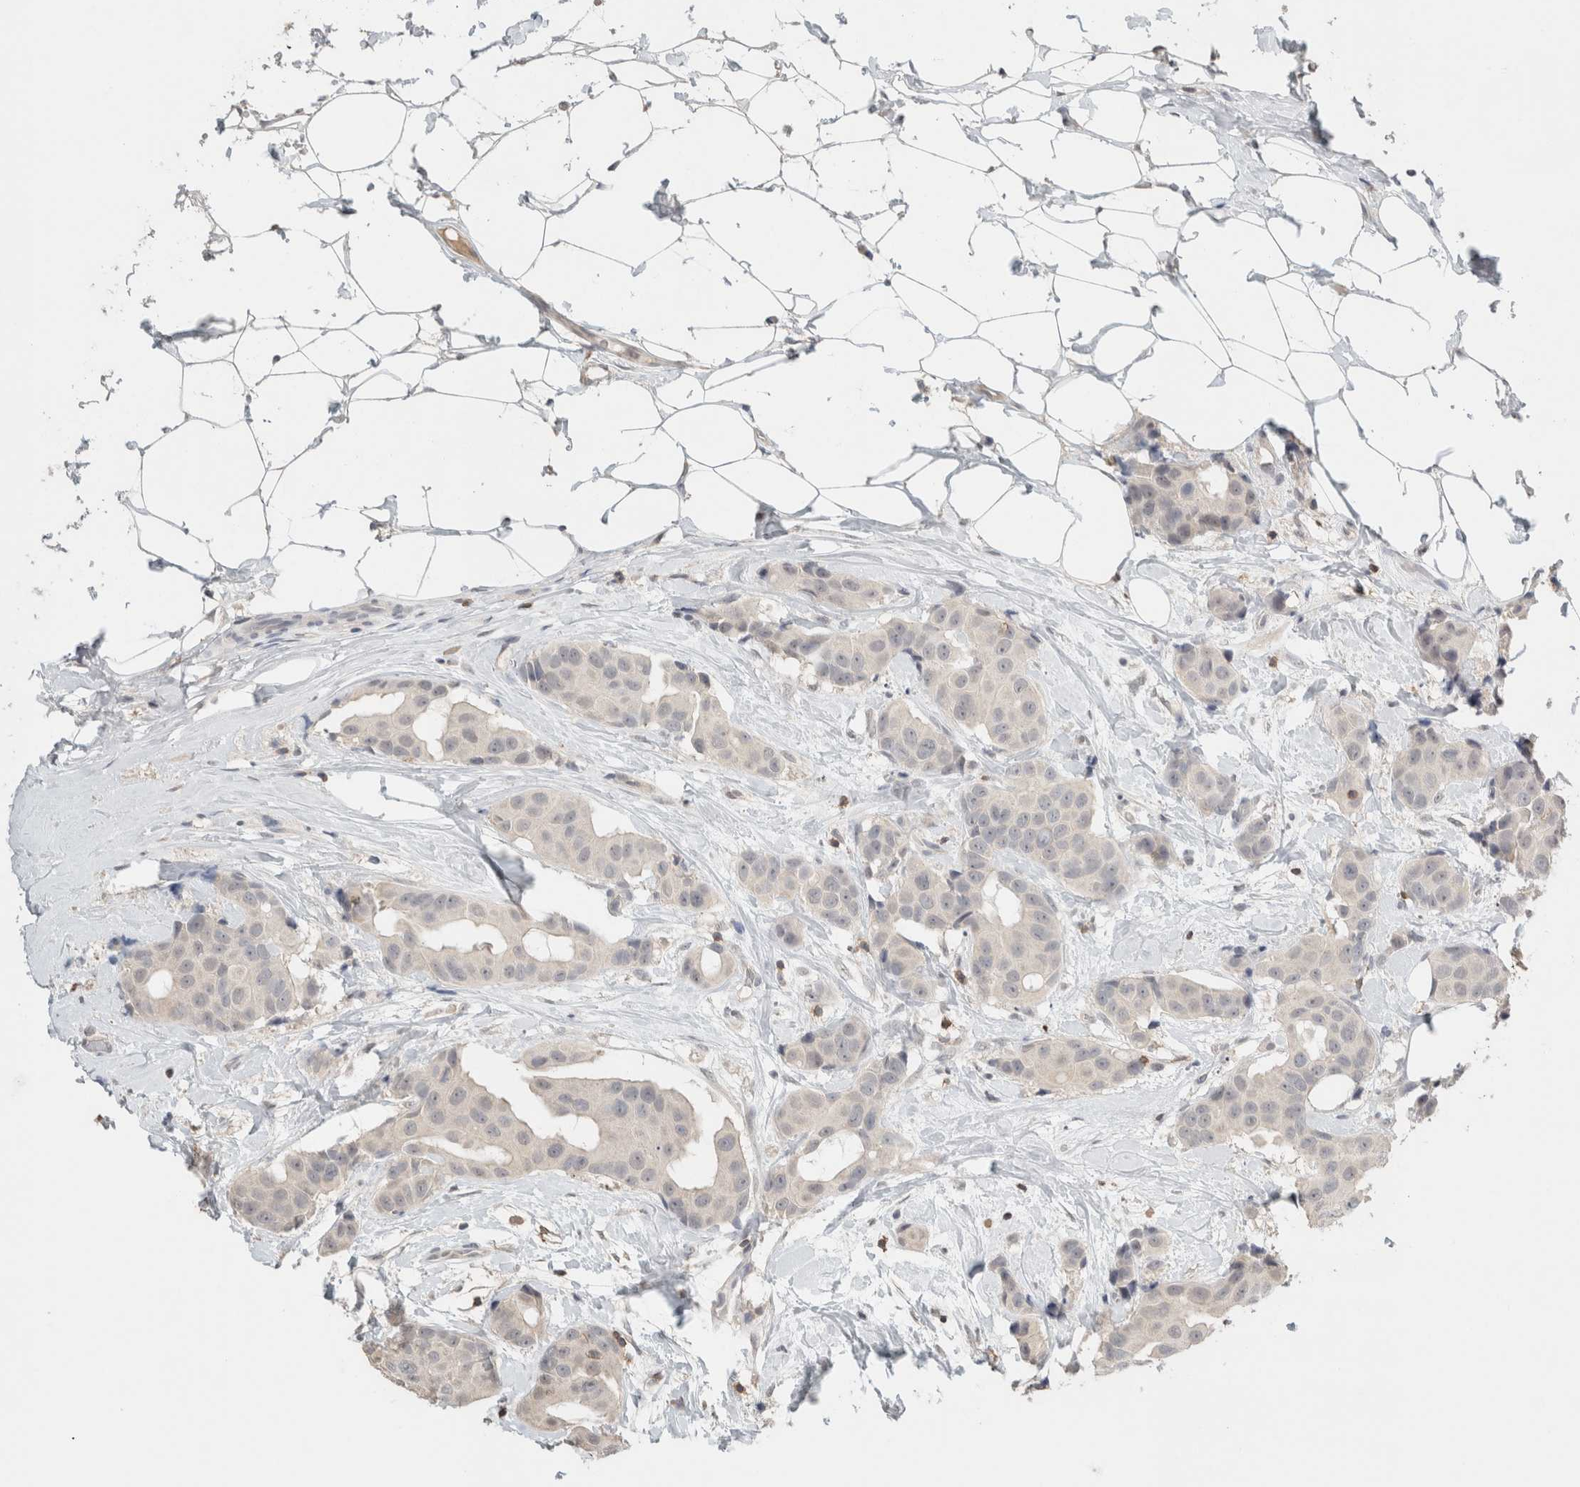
{"staining": {"intensity": "negative", "quantity": "none", "location": "none"}, "tissue": "breast cancer", "cell_type": "Tumor cells", "image_type": "cancer", "snomed": [{"axis": "morphology", "description": "Normal tissue, NOS"}, {"axis": "morphology", "description": "Duct carcinoma"}, {"axis": "topography", "description": "Breast"}], "caption": "High magnification brightfield microscopy of breast cancer stained with DAB (brown) and counterstained with hematoxylin (blue): tumor cells show no significant positivity. (Immunohistochemistry (ihc), brightfield microscopy, high magnification).", "gene": "TRAT1", "patient": {"sex": "female", "age": 39}}